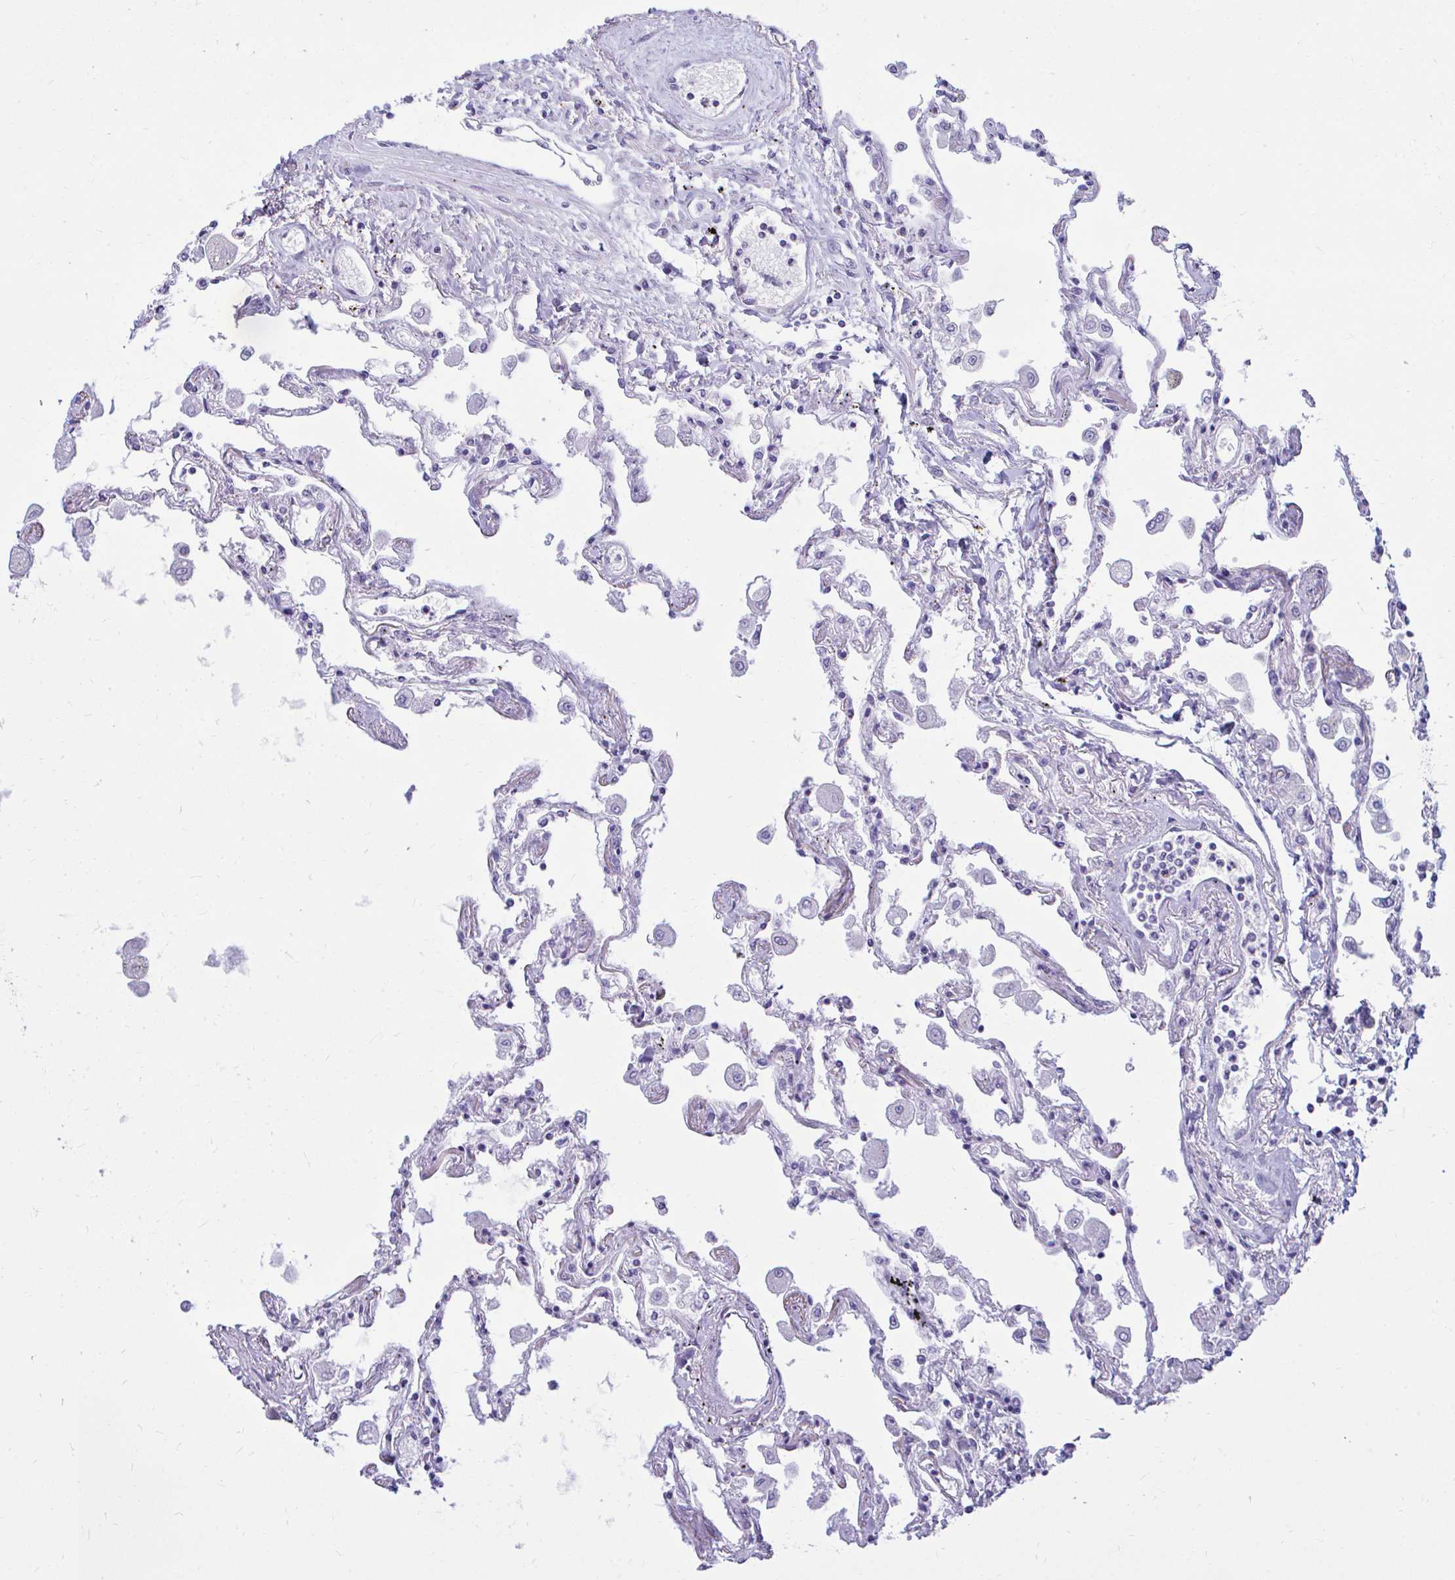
{"staining": {"intensity": "negative", "quantity": "none", "location": "none"}, "tissue": "lung", "cell_type": "Alveolar cells", "image_type": "normal", "snomed": [{"axis": "morphology", "description": "Normal tissue, NOS"}, {"axis": "morphology", "description": "Adenocarcinoma, NOS"}, {"axis": "topography", "description": "Cartilage tissue"}, {"axis": "topography", "description": "Lung"}], "caption": "Immunohistochemistry (IHC) micrograph of normal human lung stained for a protein (brown), which demonstrates no positivity in alveolar cells. (DAB (3,3'-diaminobenzidine) immunohistochemistry (IHC), high magnification).", "gene": "CSE1L", "patient": {"sex": "female", "age": 67}}